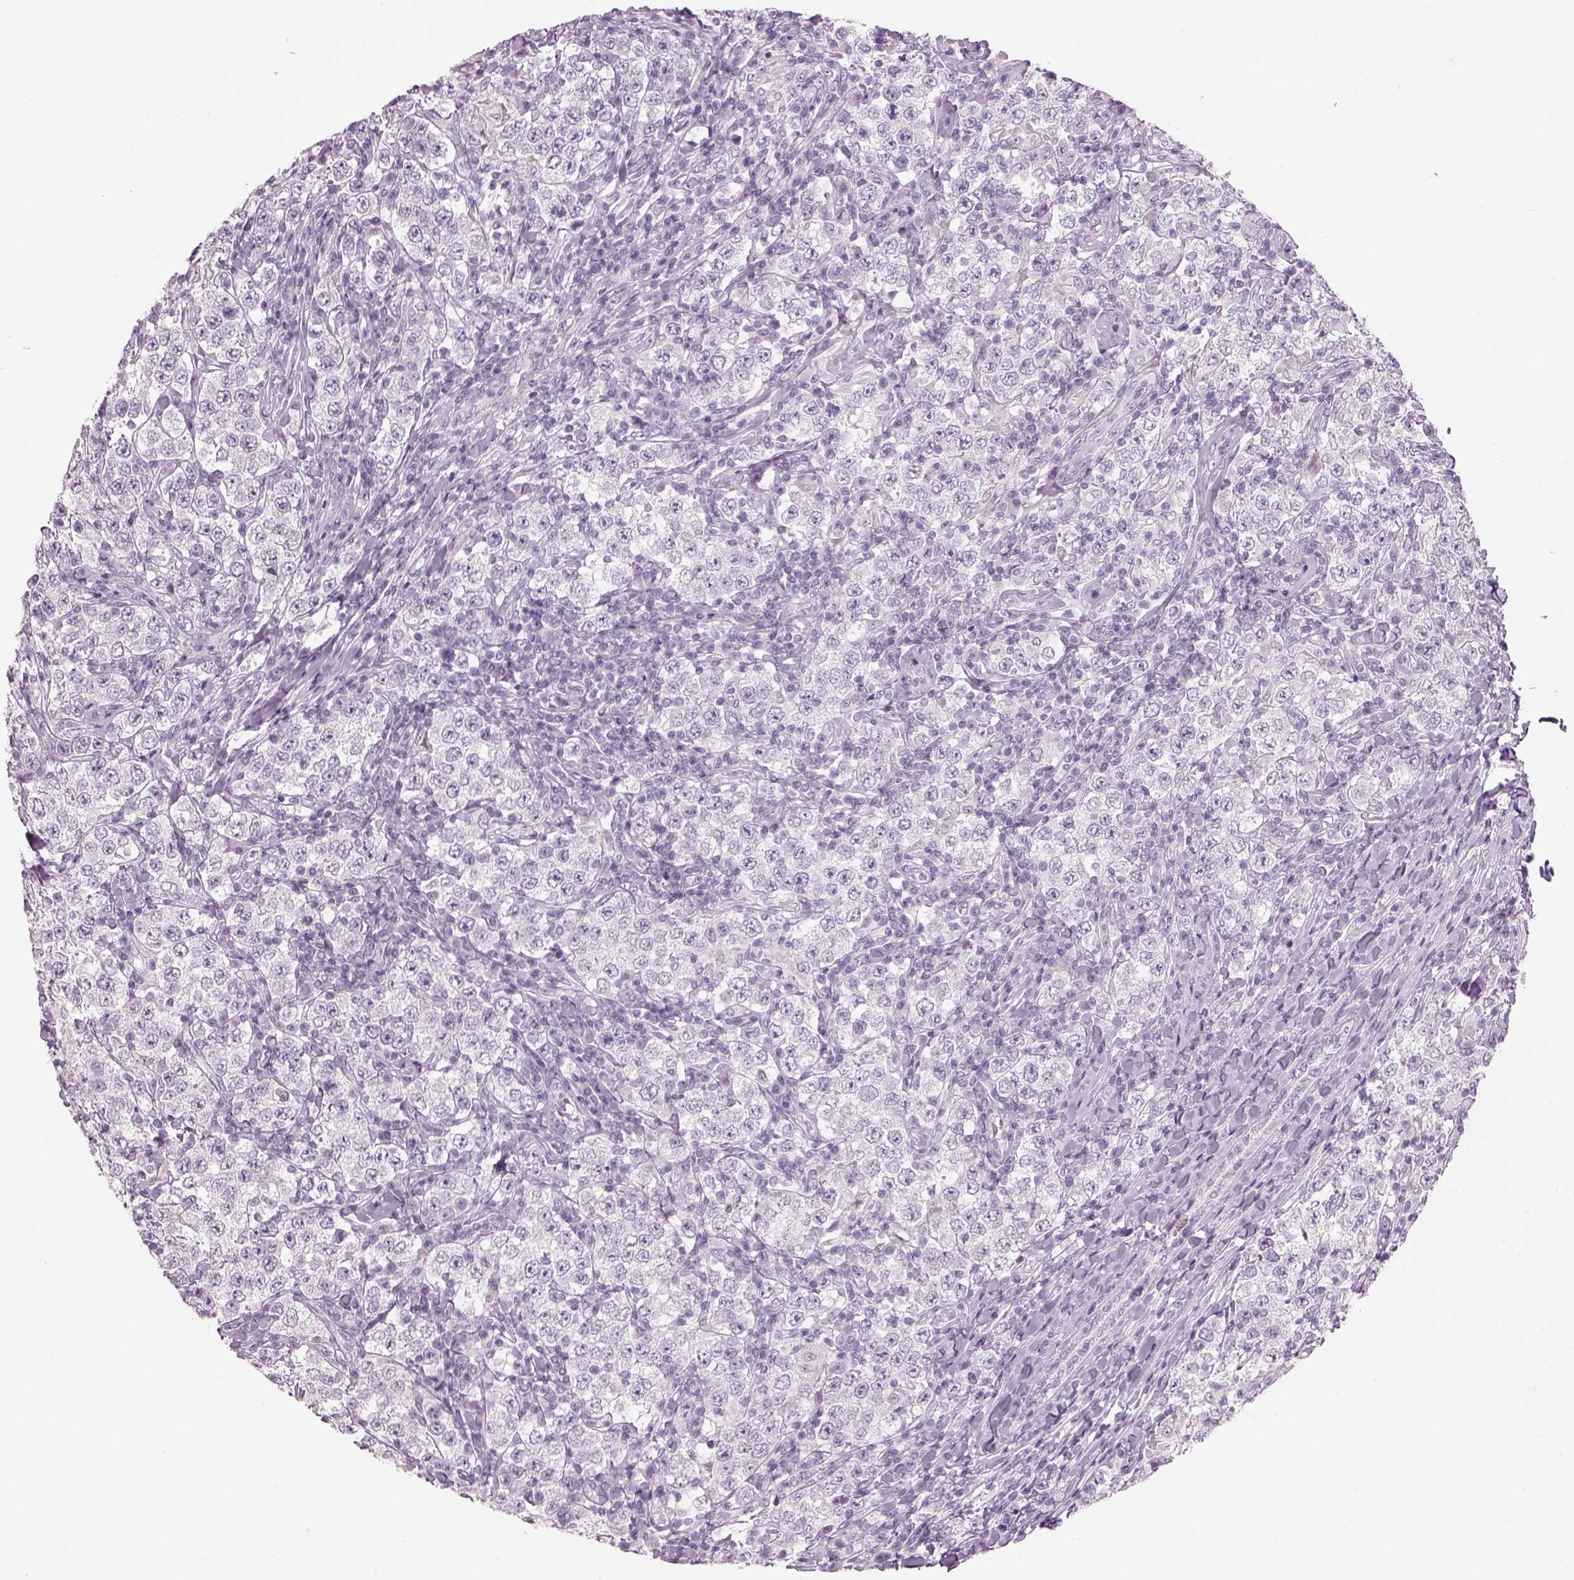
{"staining": {"intensity": "negative", "quantity": "none", "location": "none"}, "tissue": "testis cancer", "cell_type": "Tumor cells", "image_type": "cancer", "snomed": [{"axis": "morphology", "description": "Seminoma, NOS"}, {"axis": "morphology", "description": "Carcinoma, Embryonal, NOS"}, {"axis": "topography", "description": "Testis"}], "caption": "Immunohistochemistry (IHC) histopathology image of testis cancer stained for a protein (brown), which demonstrates no staining in tumor cells.", "gene": "SLC6A2", "patient": {"sex": "male", "age": 41}}